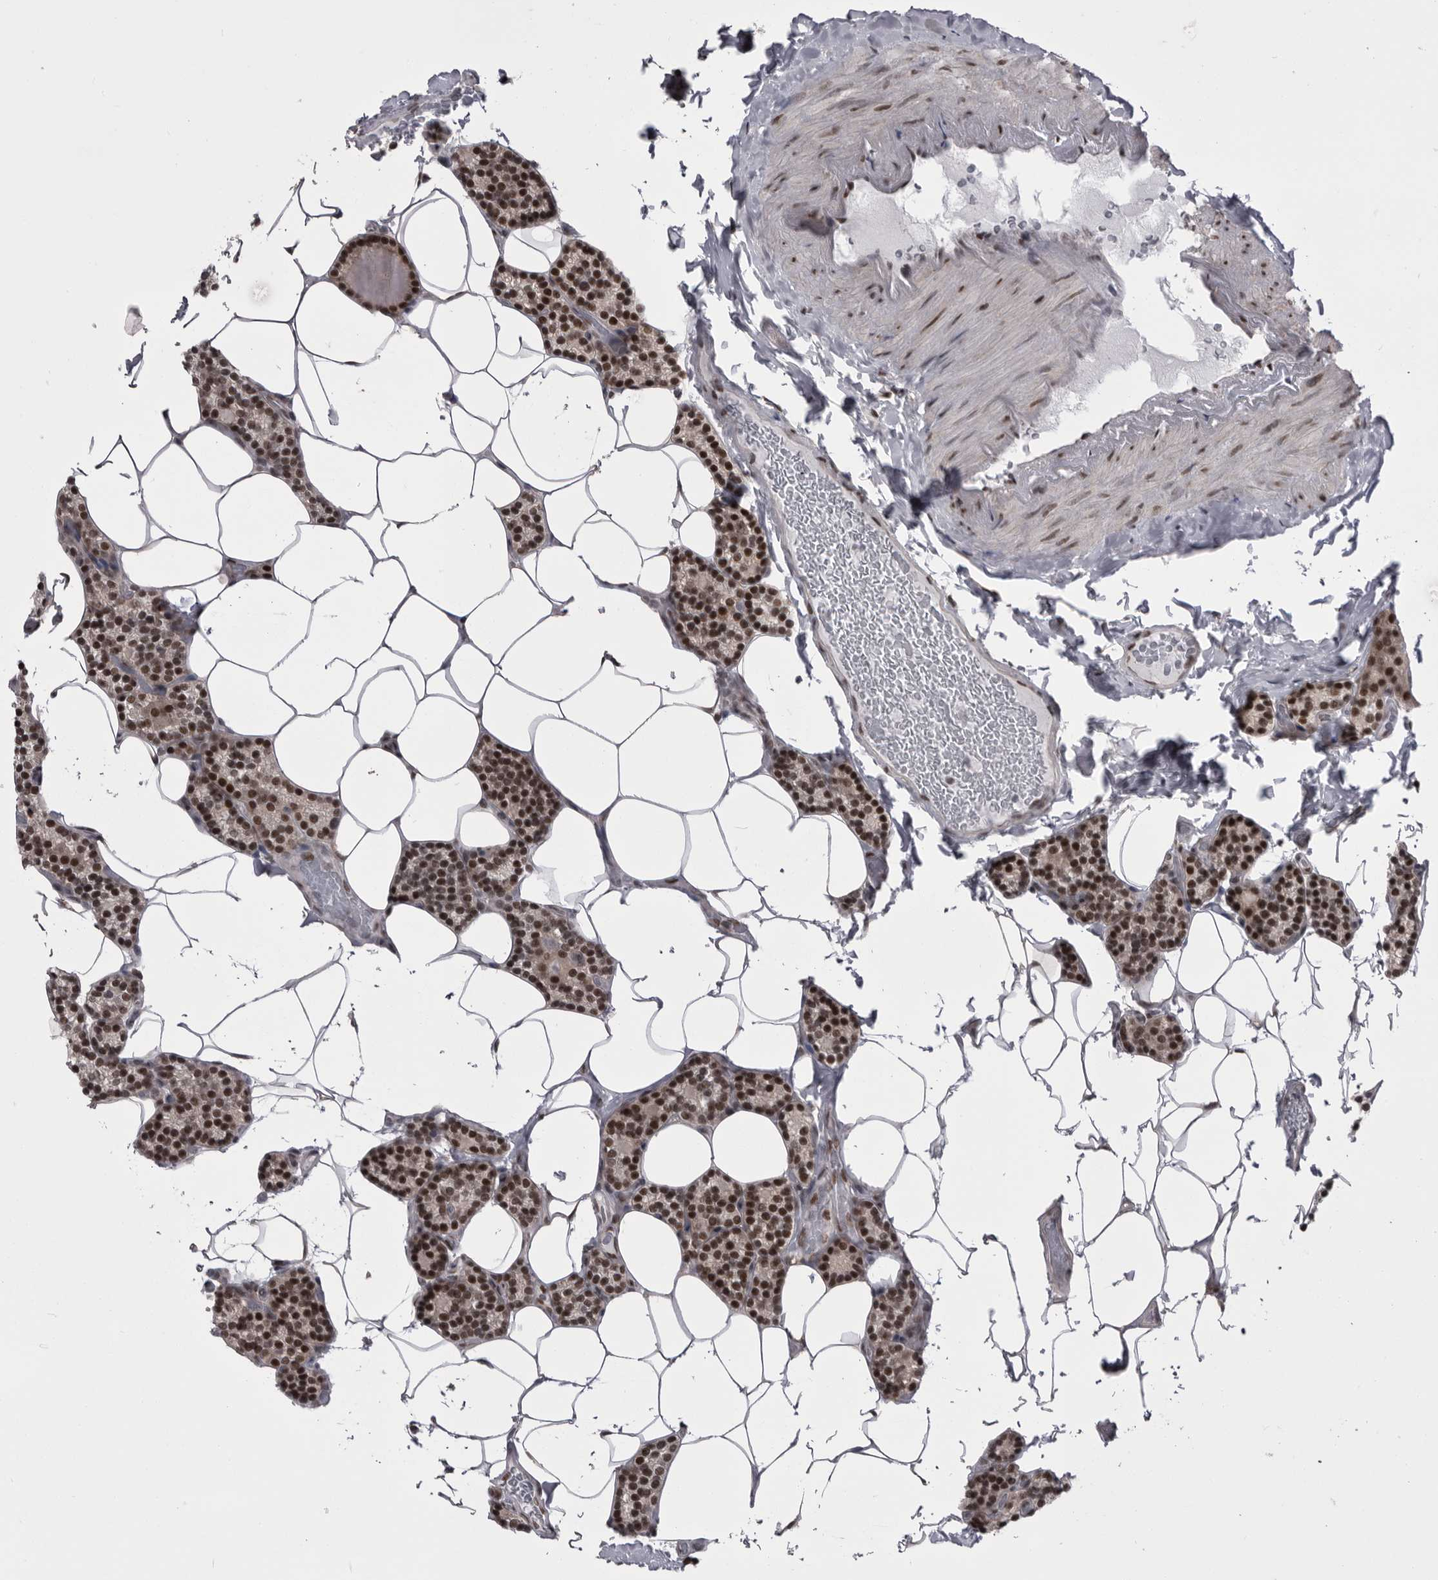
{"staining": {"intensity": "strong", "quantity": ">75%", "location": "nuclear"}, "tissue": "parathyroid gland", "cell_type": "Glandular cells", "image_type": "normal", "snomed": [{"axis": "morphology", "description": "Normal tissue, NOS"}, {"axis": "topography", "description": "Parathyroid gland"}], "caption": "An immunohistochemistry (IHC) photomicrograph of normal tissue is shown. Protein staining in brown labels strong nuclear positivity in parathyroid gland within glandular cells. Using DAB (3,3'-diaminobenzidine) (brown) and hematoxylin (blue) stains, captured at high magnification using brightfield microscopy.", "gene": "MEPCE", "patient": {"sex": "male", "age": 52}}